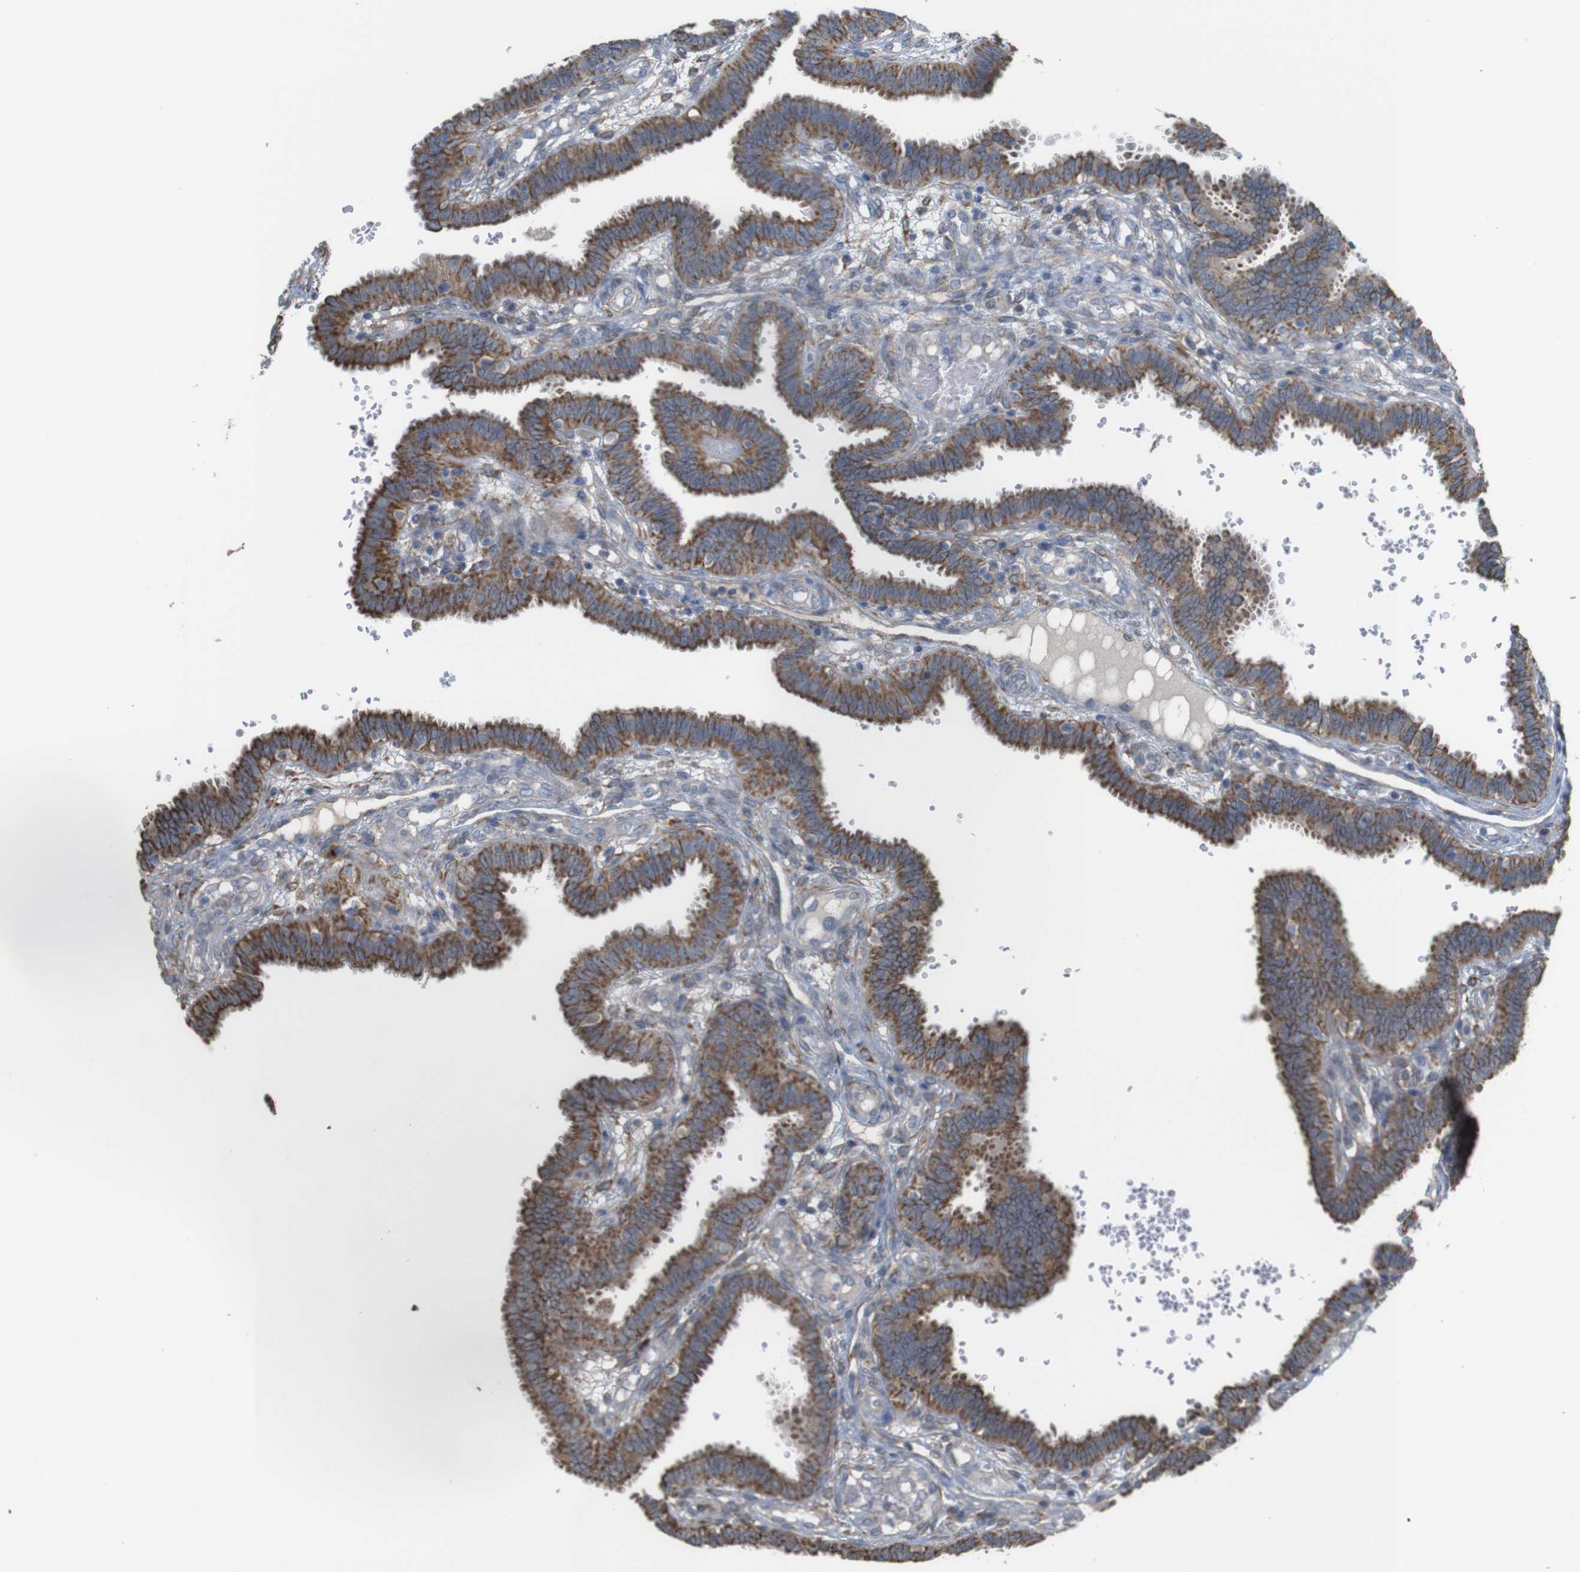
{"staining": {"intensity": "moderate", "quantity": ">75%", "location": "cytoplasmic/membranous"}, "tissue": "fallopian tube", "cell_type": "Glandular cells", "image_type": "normal", "snomed": [{"axis": "morphology", "description": "Normal tissue, NOS"}, {"axis": "topography", "description": "Fallopian tube"}], "caption": "A brown stain shows moderate cytoplasmic/membranous staining of a protein in glandular cells of unremarkable fallopian tube. The staining is performed using DAB brown chromogen to label protein expression. The nuclei are counter-stained blue using hematoxylin.", "gene": "PTPRR", "patient": {"sex": "female", "age": 32}}